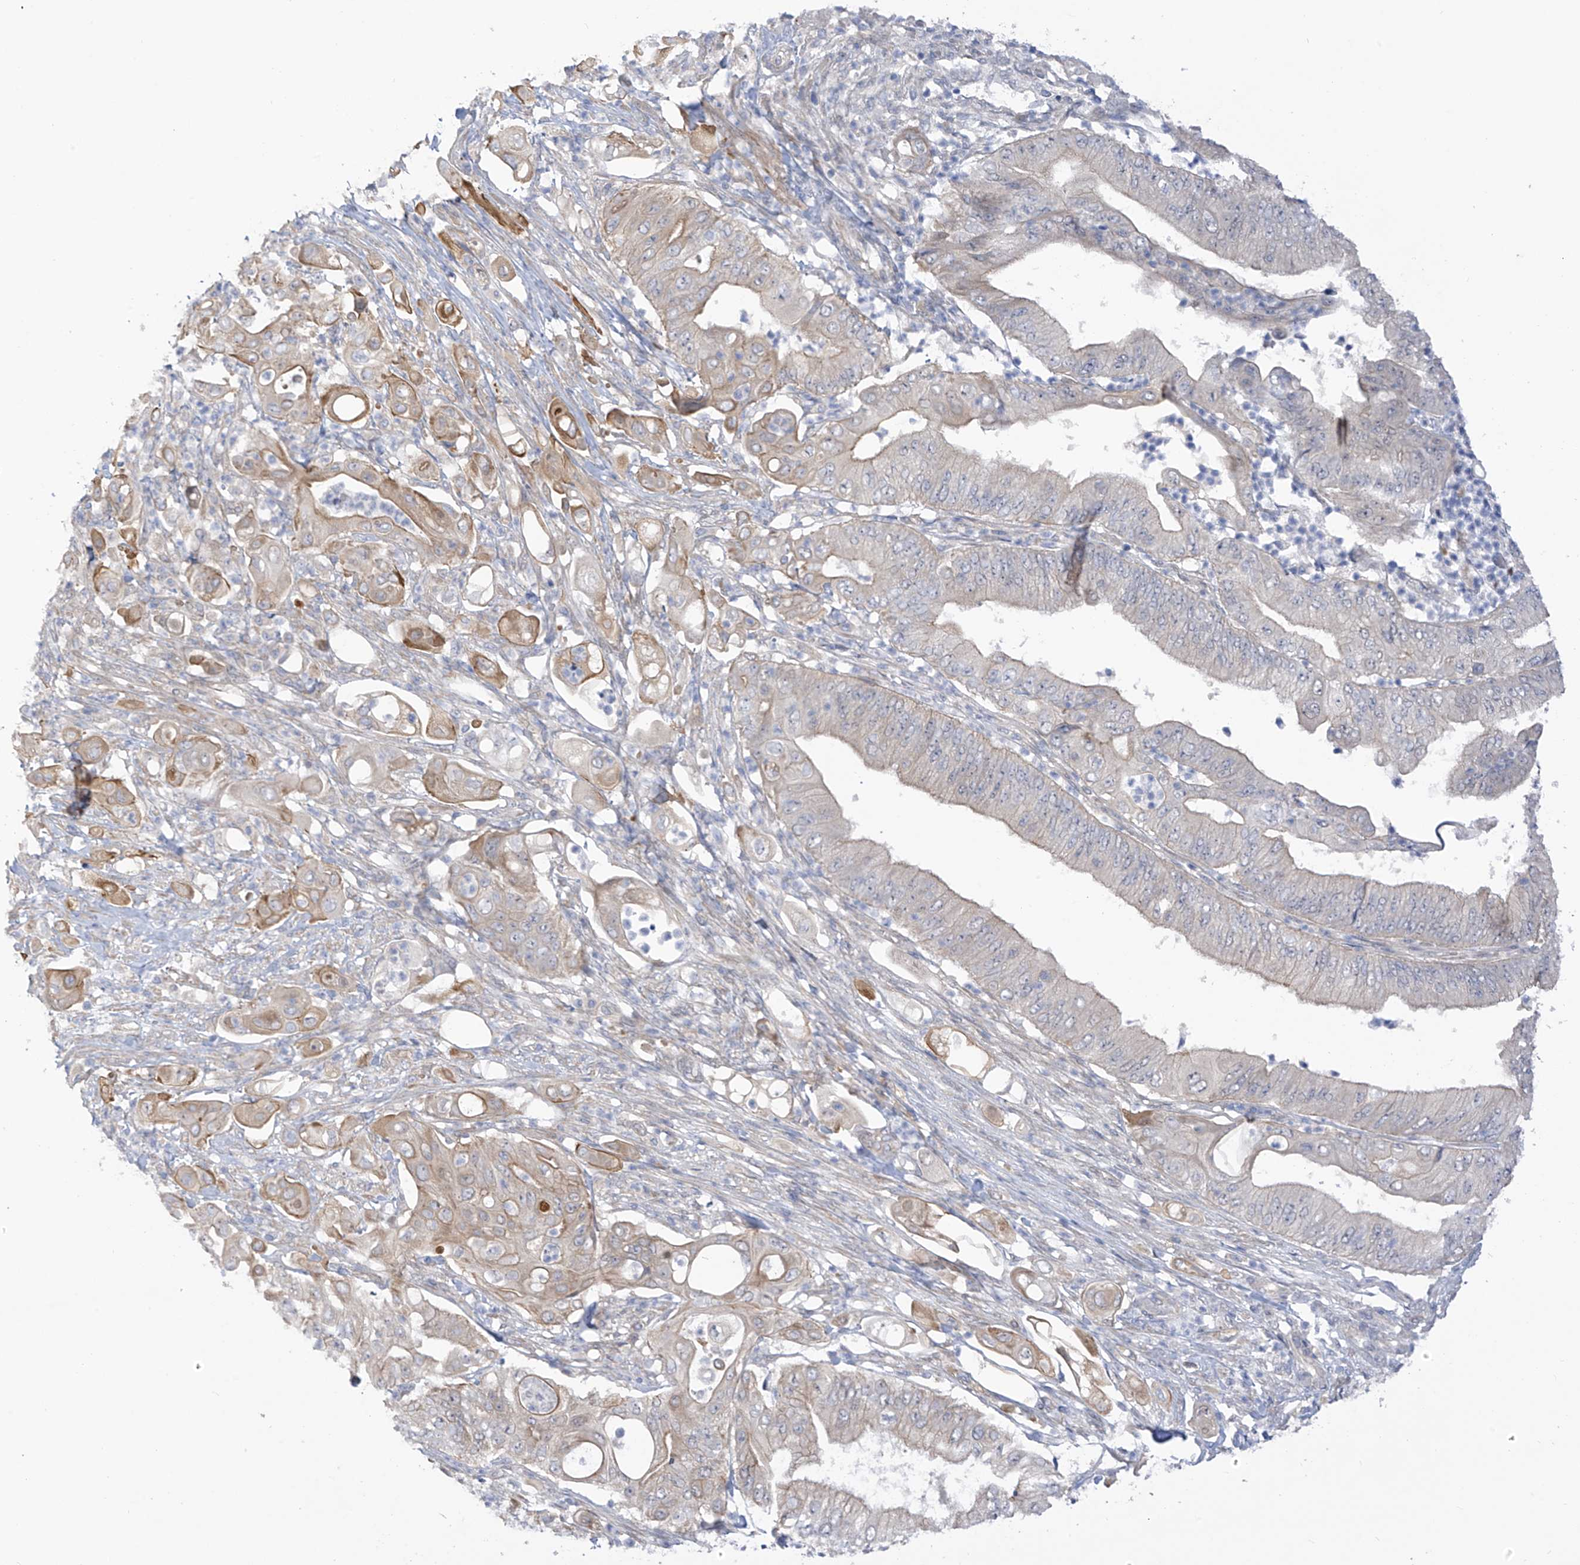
{"staining": {"intensity": "moderate", "quantity": "<25%", "location": "cytoplasmic/membranous"}, "tissue": "pancreatic cancer", "cell_type": "Tumor cells", "image_type": "cancer", "snomed": [{"axis": "morphology", "description": "Adenocarcinoma, NOS"}, {"axis": "topography", "description": "Pancreas"}], "caption": "Immunohistochemical staining of human adenocarcinoma (pancreatic) displays low levels of moderate cytoplasmic/membranous protein staining in about <25% of tumor cells. (Brightfield microscopy of DAB IHC at high magnification).", "gene": "EIPR1", "patient": {"sex": "female", "age": 77}}